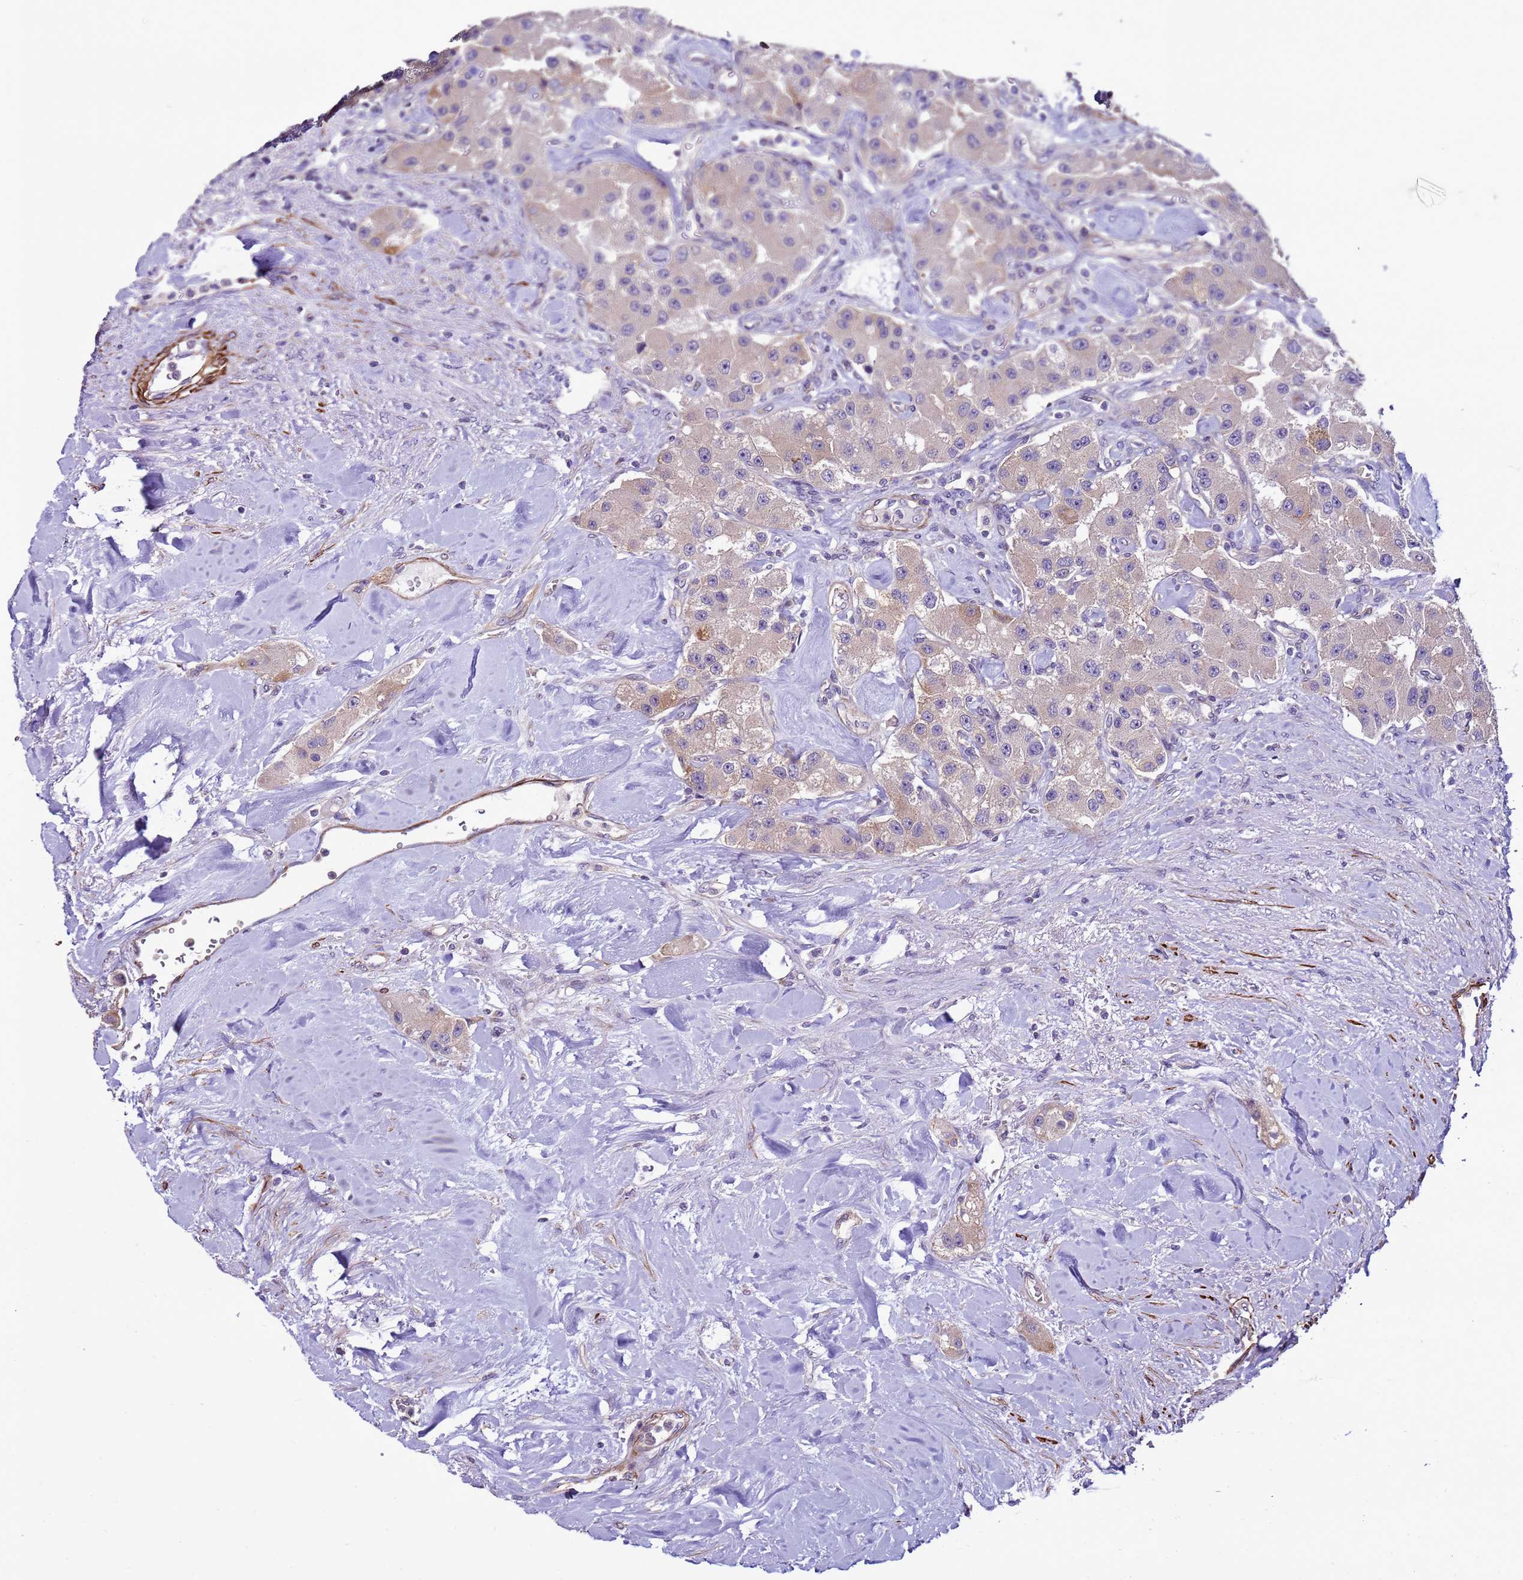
{"staining": {"intensity": "weak", "quantity": ">75%", "location": "cytoplasmic/membranous"}, "tissue": "carcinoid", "cell_type": "Tumor cells", "image_type": "cancer", "snomed": [{"axis": "morphology", "description": "Carcinoid, malignant, NOS"}, {"axis": "topography", "description": "Pancreas"}], "caption": "DAB immunohistochemical staining of human carcinoid displays weak cytoplasmic/membranous protein positivity in approximately >75% of tumor cells.", "gene": "GEN1", "patient": {"sex": "male", "age": 41}}